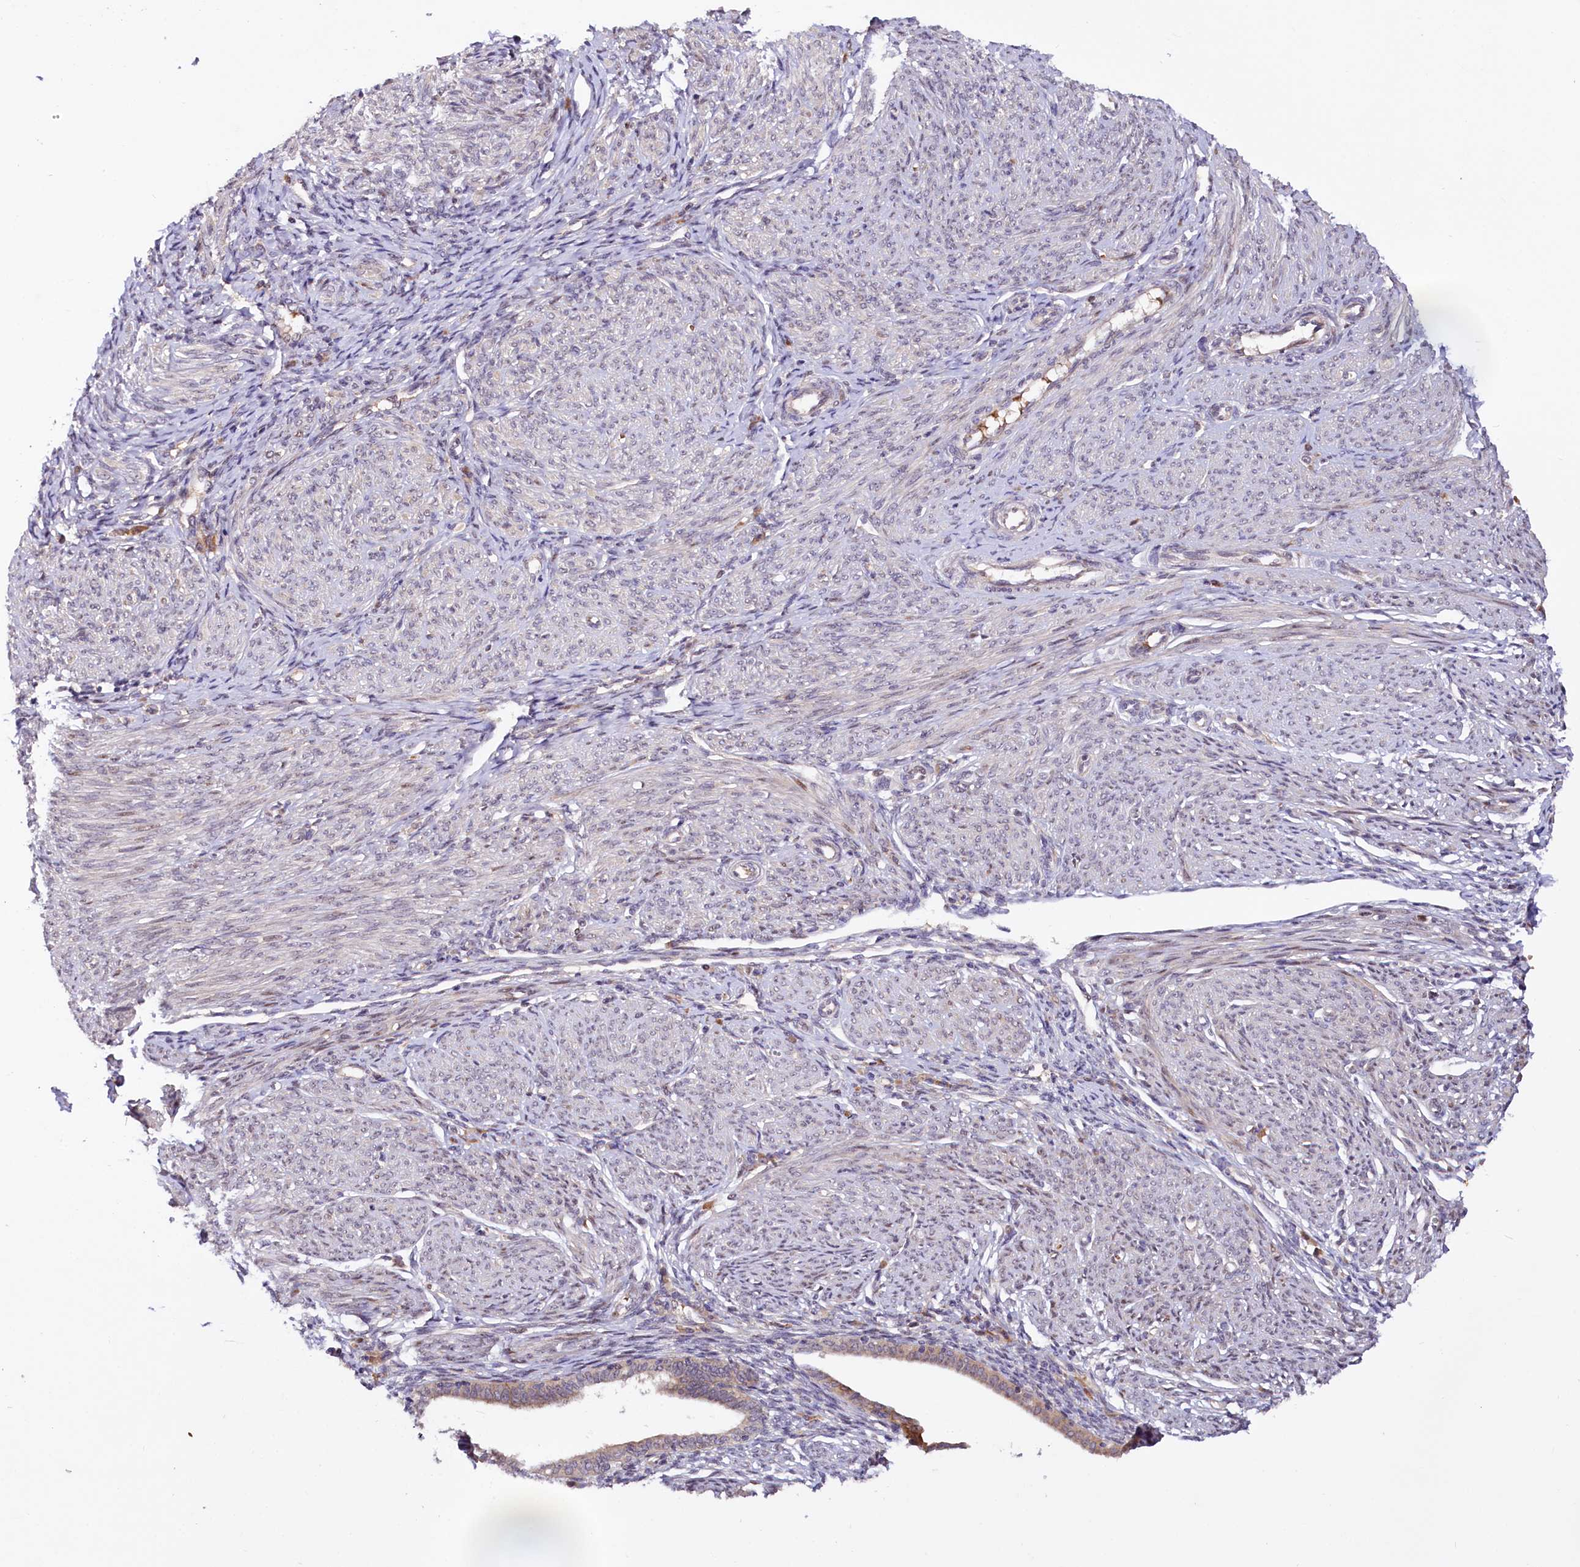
{"staining": {"intensity": "negative", "quantity": "none", "location": "none"}, "tissue": "endometrium", "cell_type": "Cells in endometrial stroma", "image_type": "normal", "snomed": [{"axis": "morphology", "description": "Normal tissue, NOS"}, {"axis": "topography", "description": "Endometrium"}], "caption": "Immunohistochemistry (IHC) micrograph of unremarkable endometrium stained for a protein (brown), which exhibits no expression in cells in endometrial stroma.", "gene": "N4BP2L1", "patient": {"sex": "female", "age": 72}}